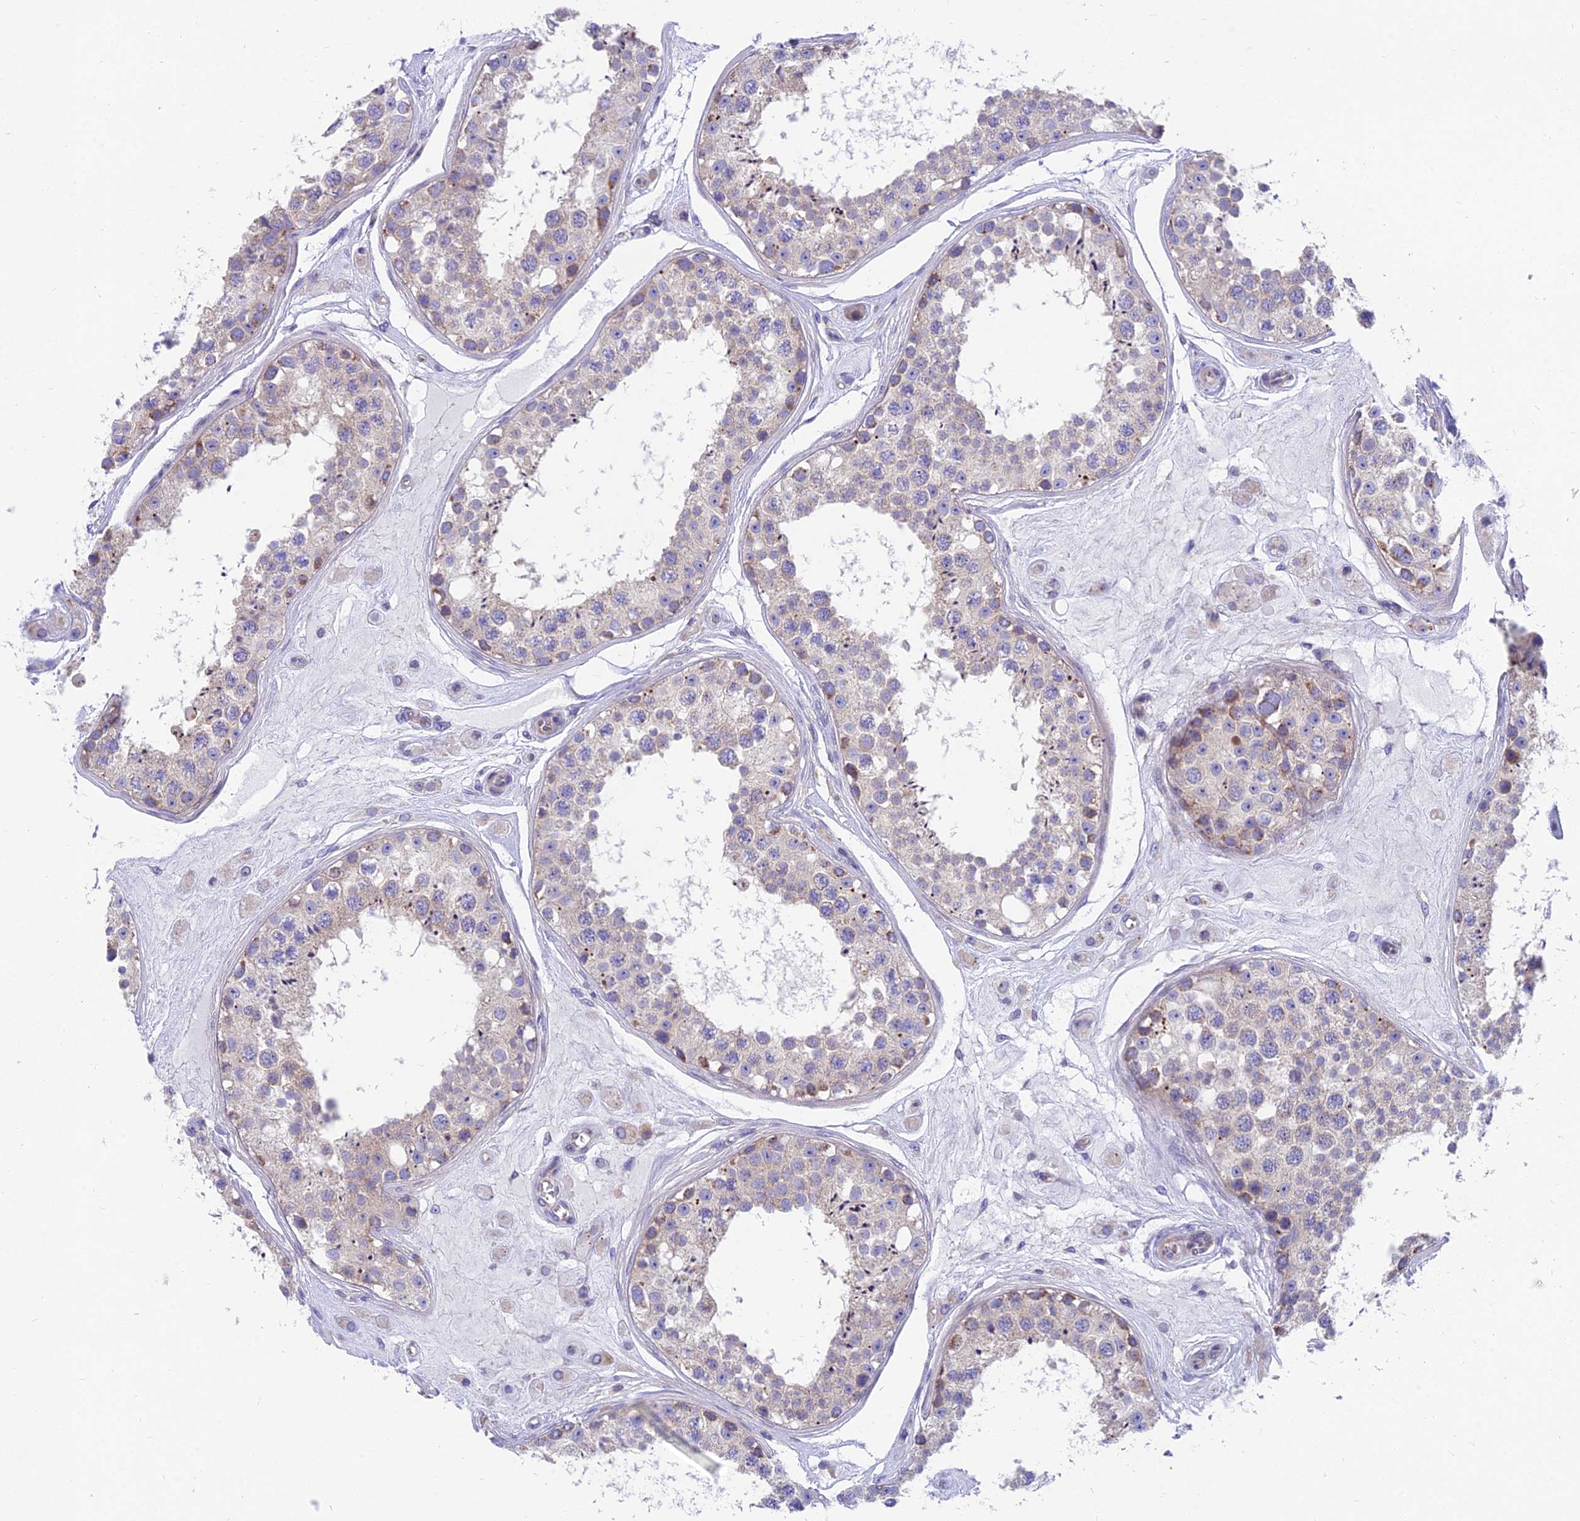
{"staining": {"intensity": "moderate", "quantity": "<25%", "location": "cytoplasmic/membranous"}, "tissue": "testis", "cell_type": "Cells in seminiferous ducts", "image_type": "normal", "snomed": [{"axis": "morphology", "description": "Normal tissue, NOS"}, {"axis": "topography", "description": "Testis"}], "caption": "Protein staining exhibits moderate cytoplasmic/membranous expression in approximately <25% of cells in seminiferous ducts in benign testis.", "gene": "MVB12A", "patient": {"sex": "male", "age": 25}}